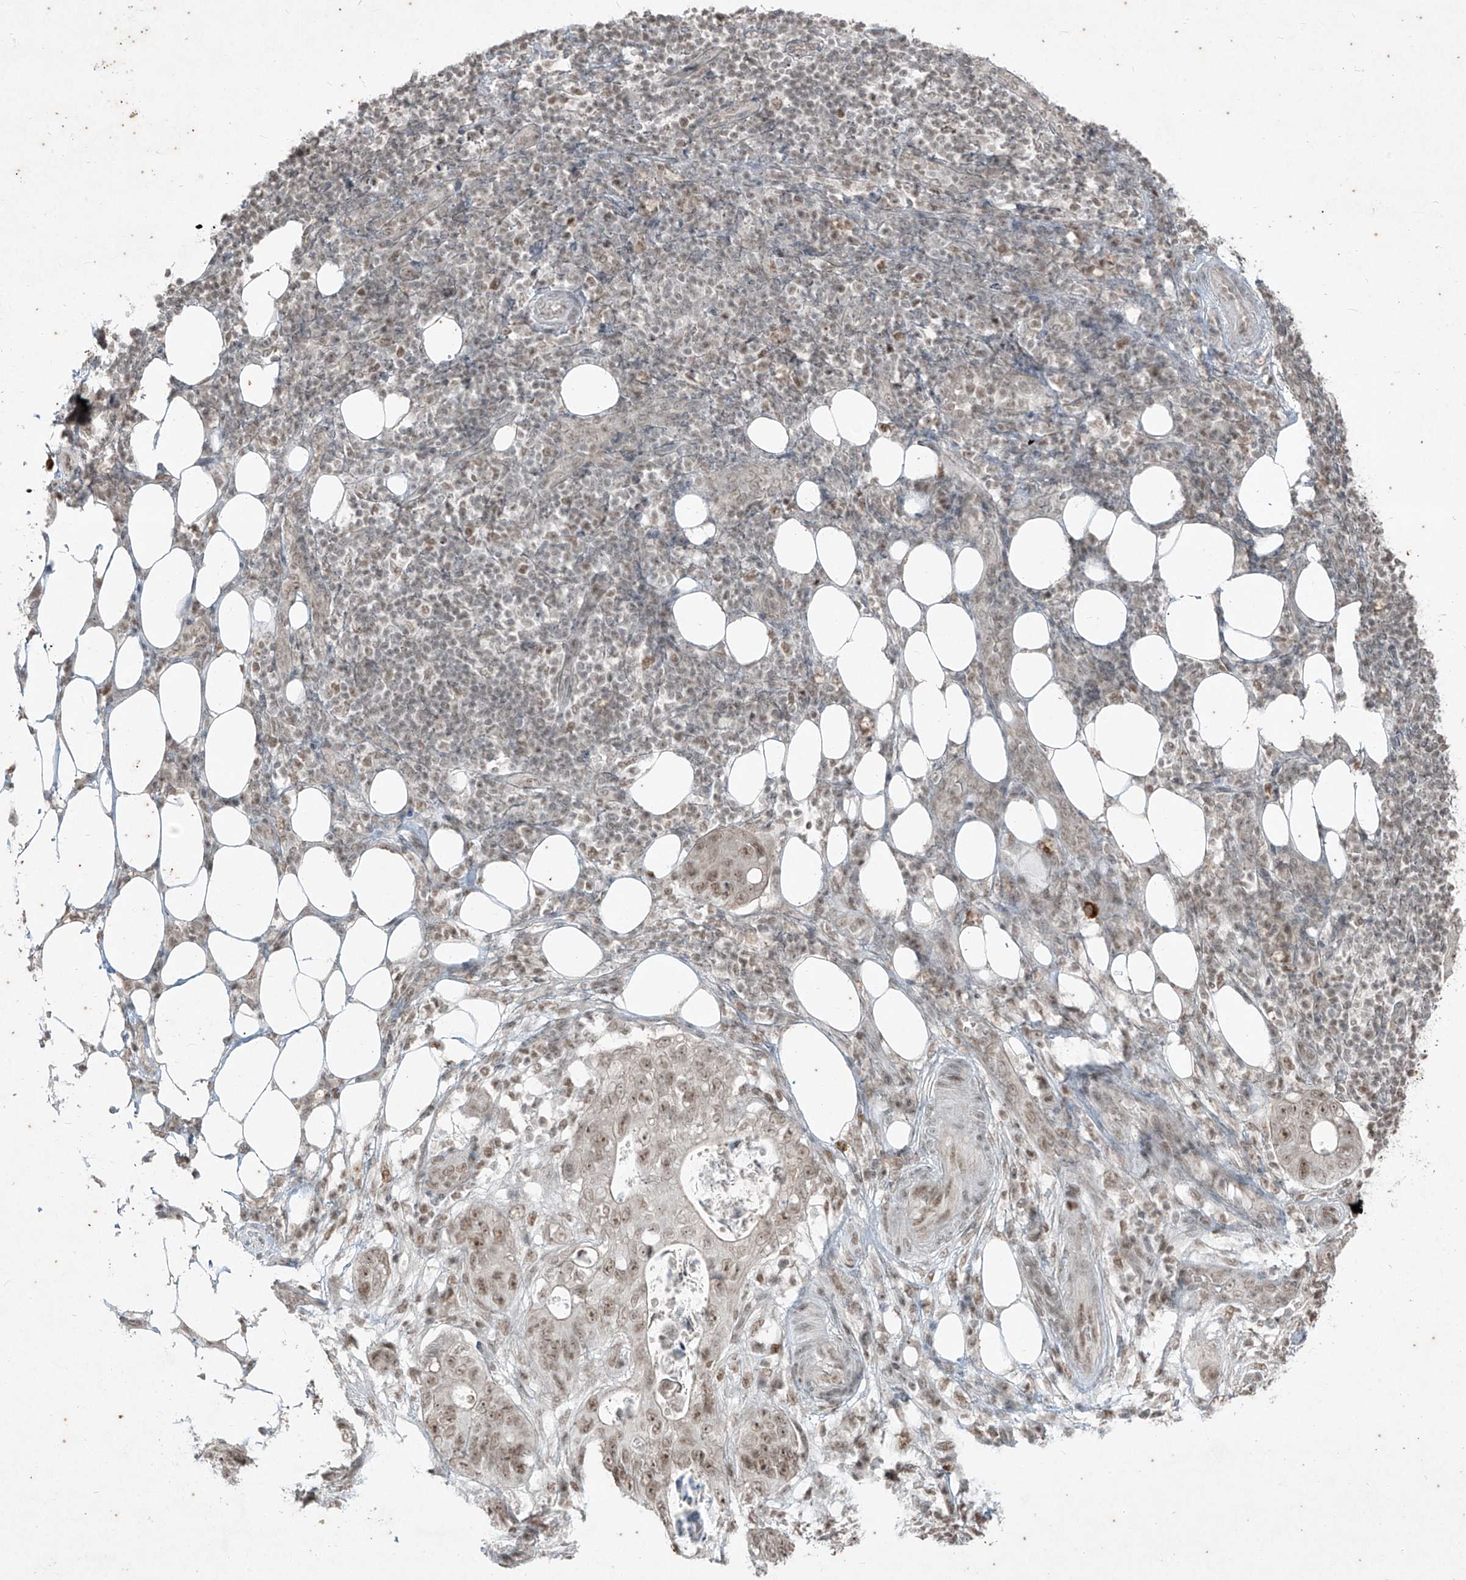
{"staining": {"intensity": "weak", "quantity": ">75%", "location": "nuclear"}, "tissue": "stomach cancer", "cell_type": "Tumor cells", "image_type": "cancer", "snomed": [{"axis": "morphology", "description": "Adenocarcinoma, NOS"}, {"axis": "topography", "description": "Stomach"}], "caption": "Brown immunohistochemical staining in human stomach cancer (adenocarcinoma) displays weak nuclear staining in approximately >75% of tumor cells. Nuclei are stained in blue.", "gene": "ZNF354B", "patient": {"sex": "female", "age": 89}}